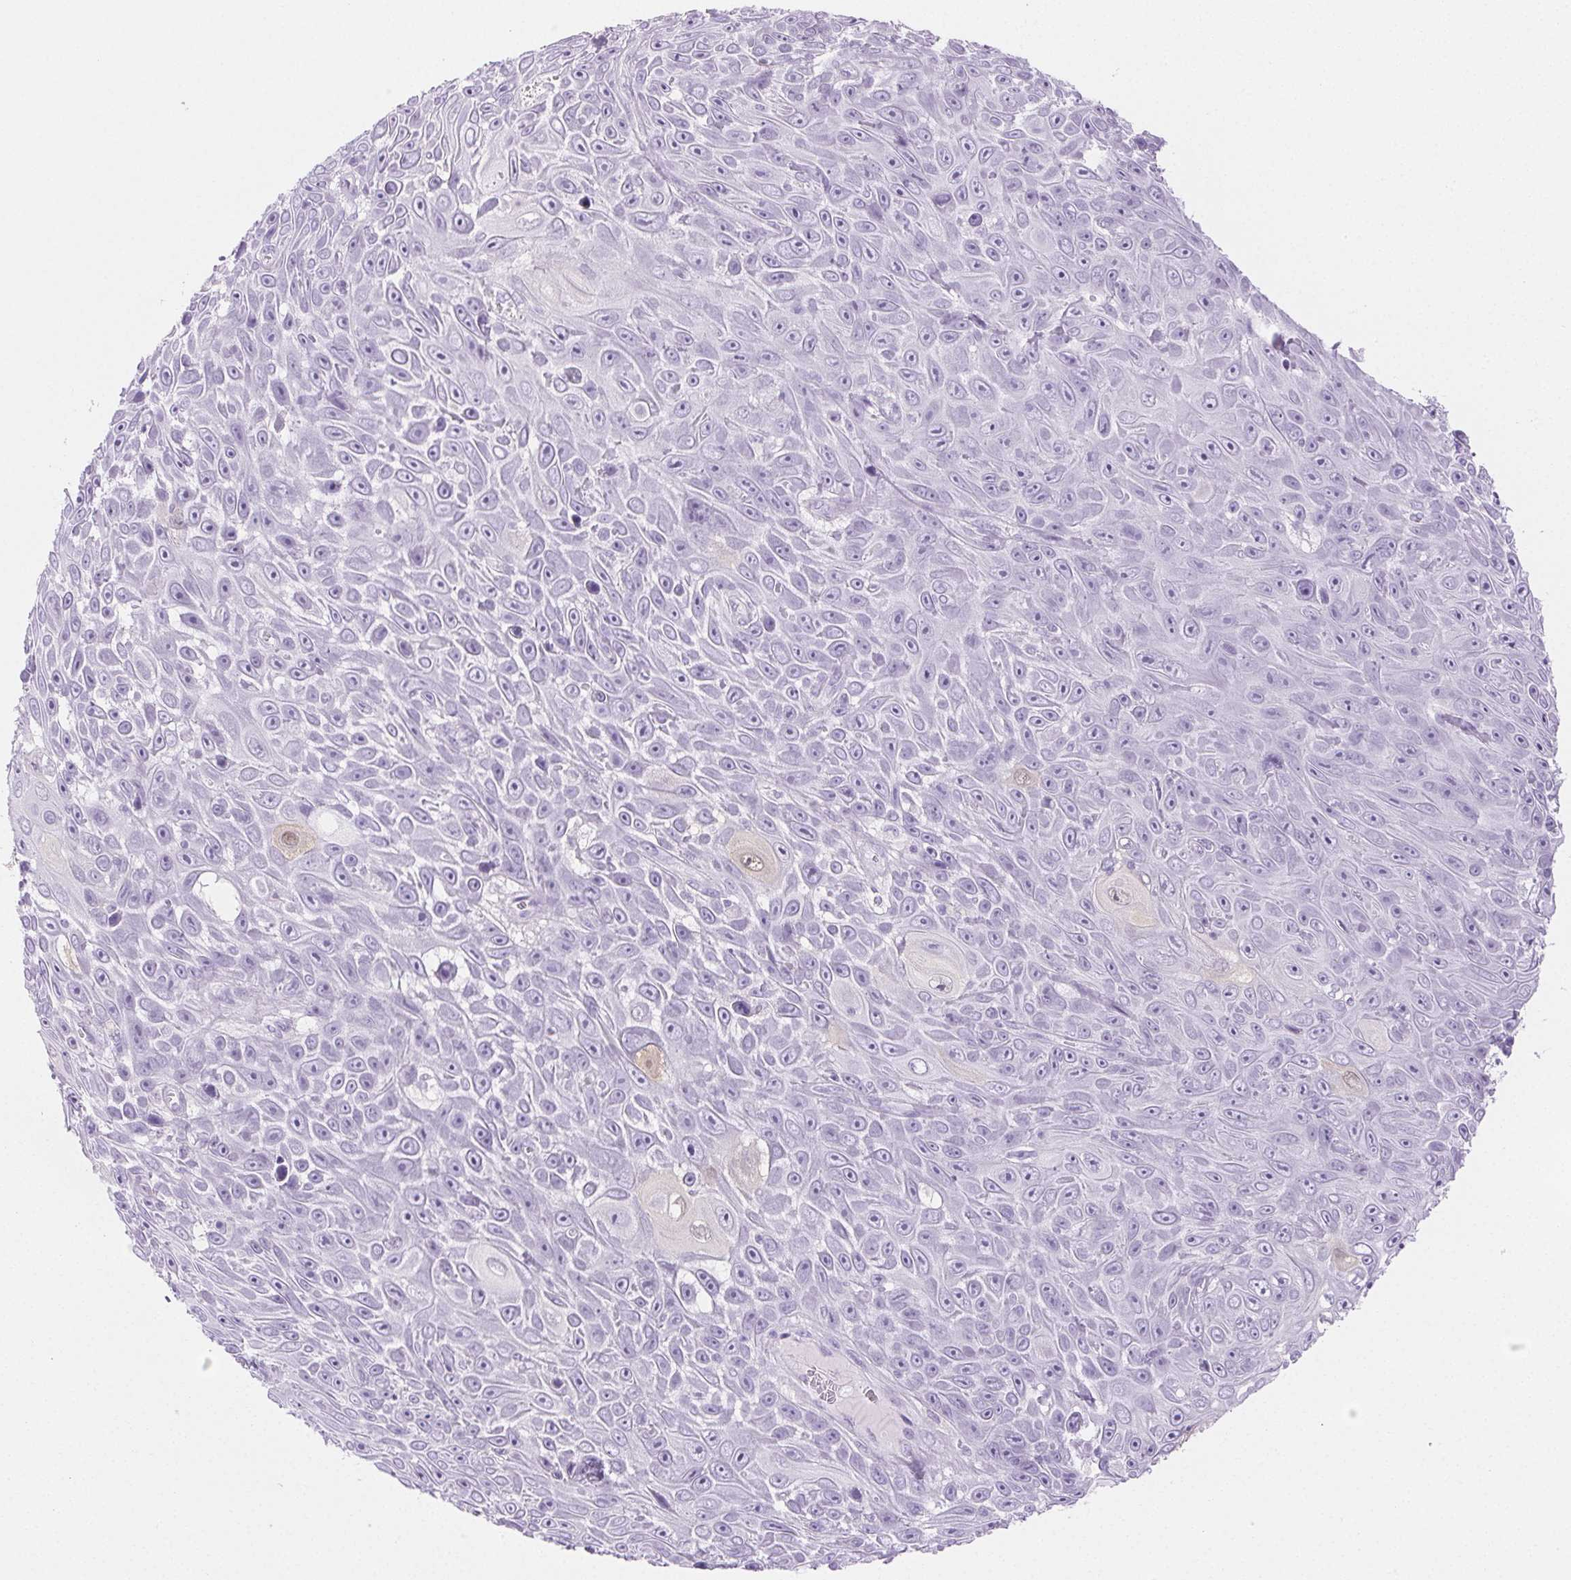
{"staining": {"intensity": "negative", "quantity": "none", "location": "none"}, "tissue": "skin cancer", "cell_type": "Tumor cells", "image_type": "cancer", "snomed": [{"axis": "morphology", "description": "Squamous cell carcinoma, NOS"}, {"axis": "topography", "description": "Skin"}], "caption": "The micrograph displays no significant expression in tumor cells of skin squamous cell carcinoma. (Stains: DAB (3,3'-diaminobenzidine) immunohistochemistry with hematoxylin counter stain, Microscopy: brightfield microscopy at high magnification).", "gene": "SPRR3", "patient": {"sex": "male", "age": 82}}